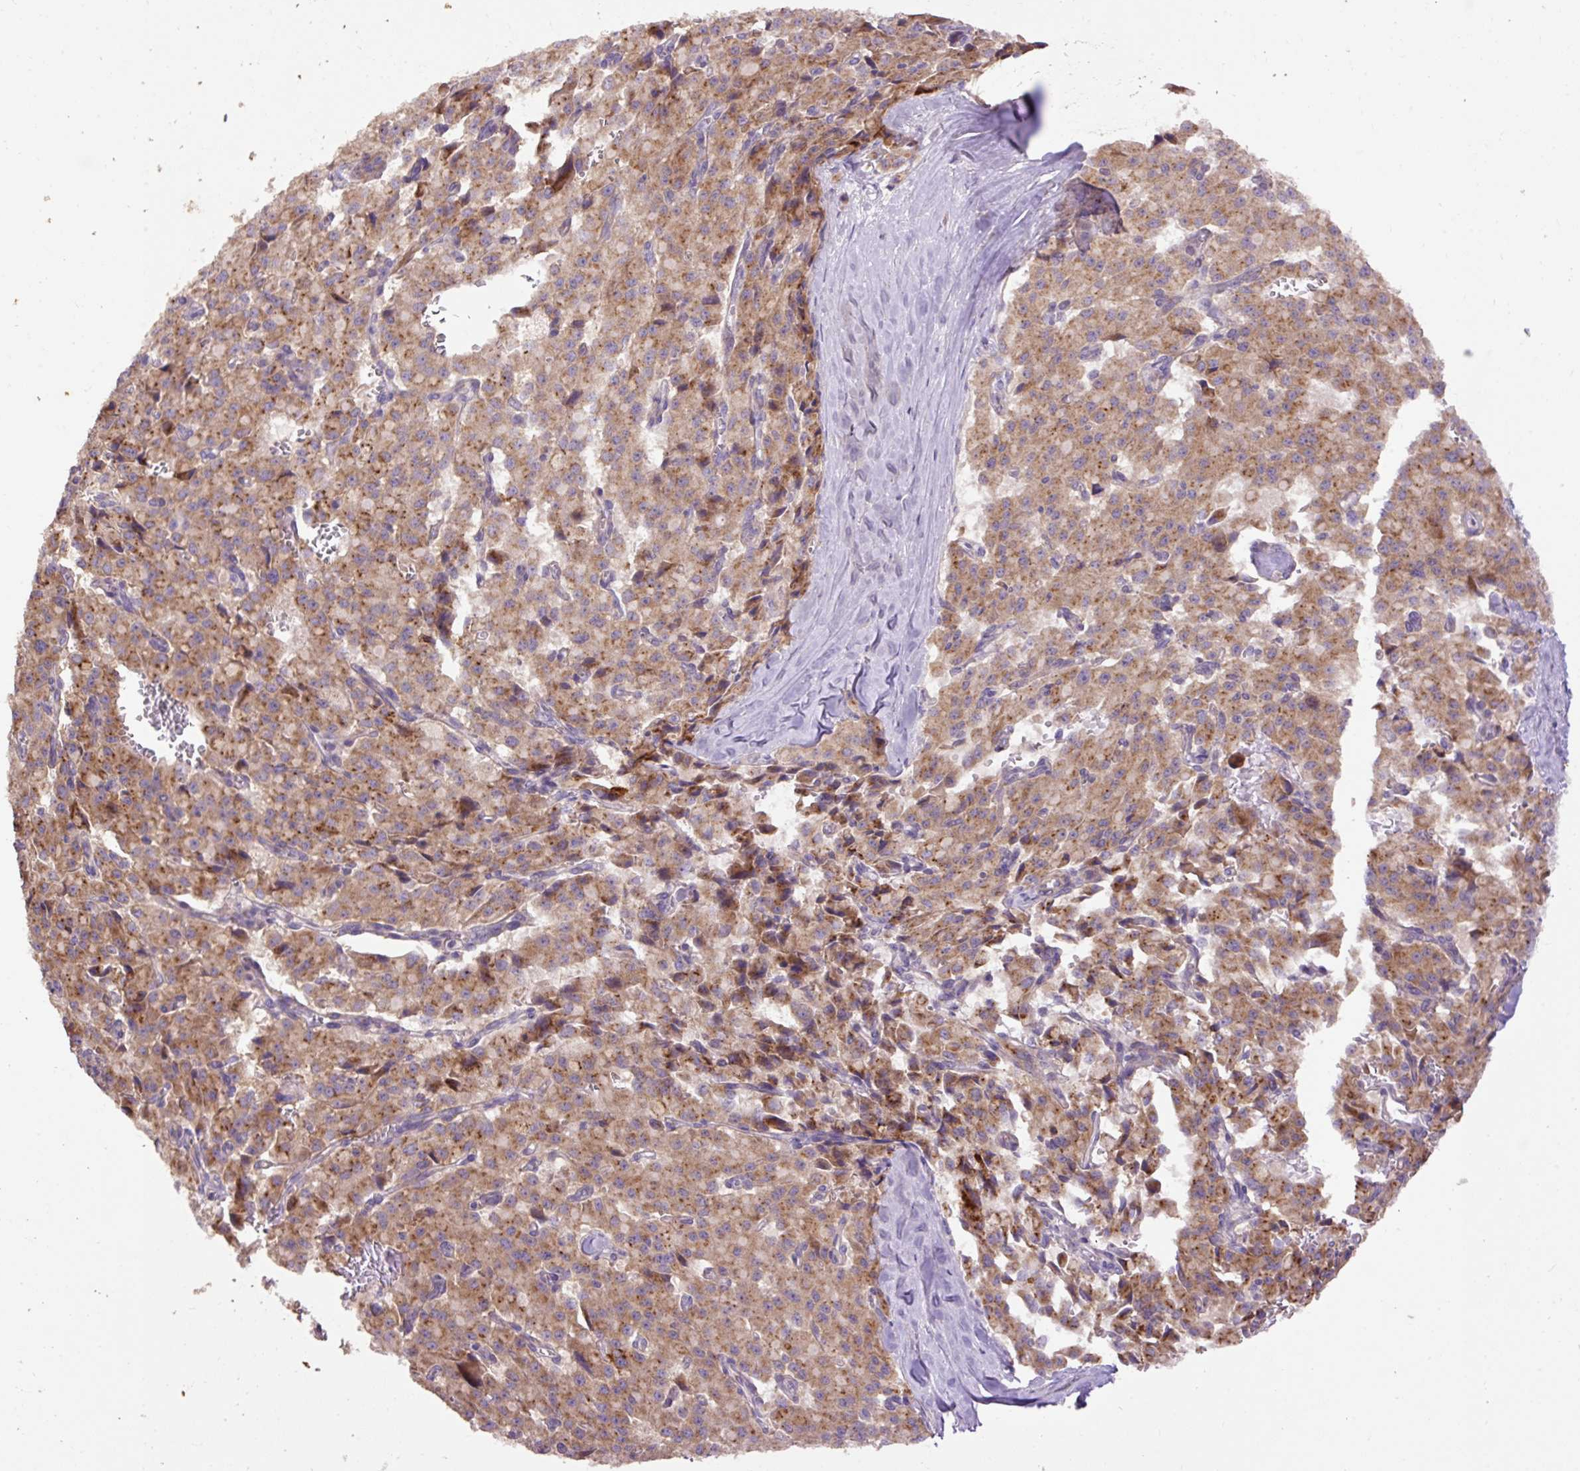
{"staining": {"intensity": "moderate", "quantity": ">75%", "location": "cytoplasmic/membranous"}, "tissue": "pancreatic cancer", "cell_type": "Tumor cells", "image_type": "cancer", "snomed": [{"axis": "morphology", "description": "Adenocarcinoma, NOS"}, {"axis": "topography", "description": "Pancreas"}], "caption": "Pancreatic adenocarcinoma stained with immunohistochemistry displays moderate cytoplasmic/membranous staining in about >75% of tumor cells.", "gene": "ABR", "patient": {"sex": "male", "age": 65}}